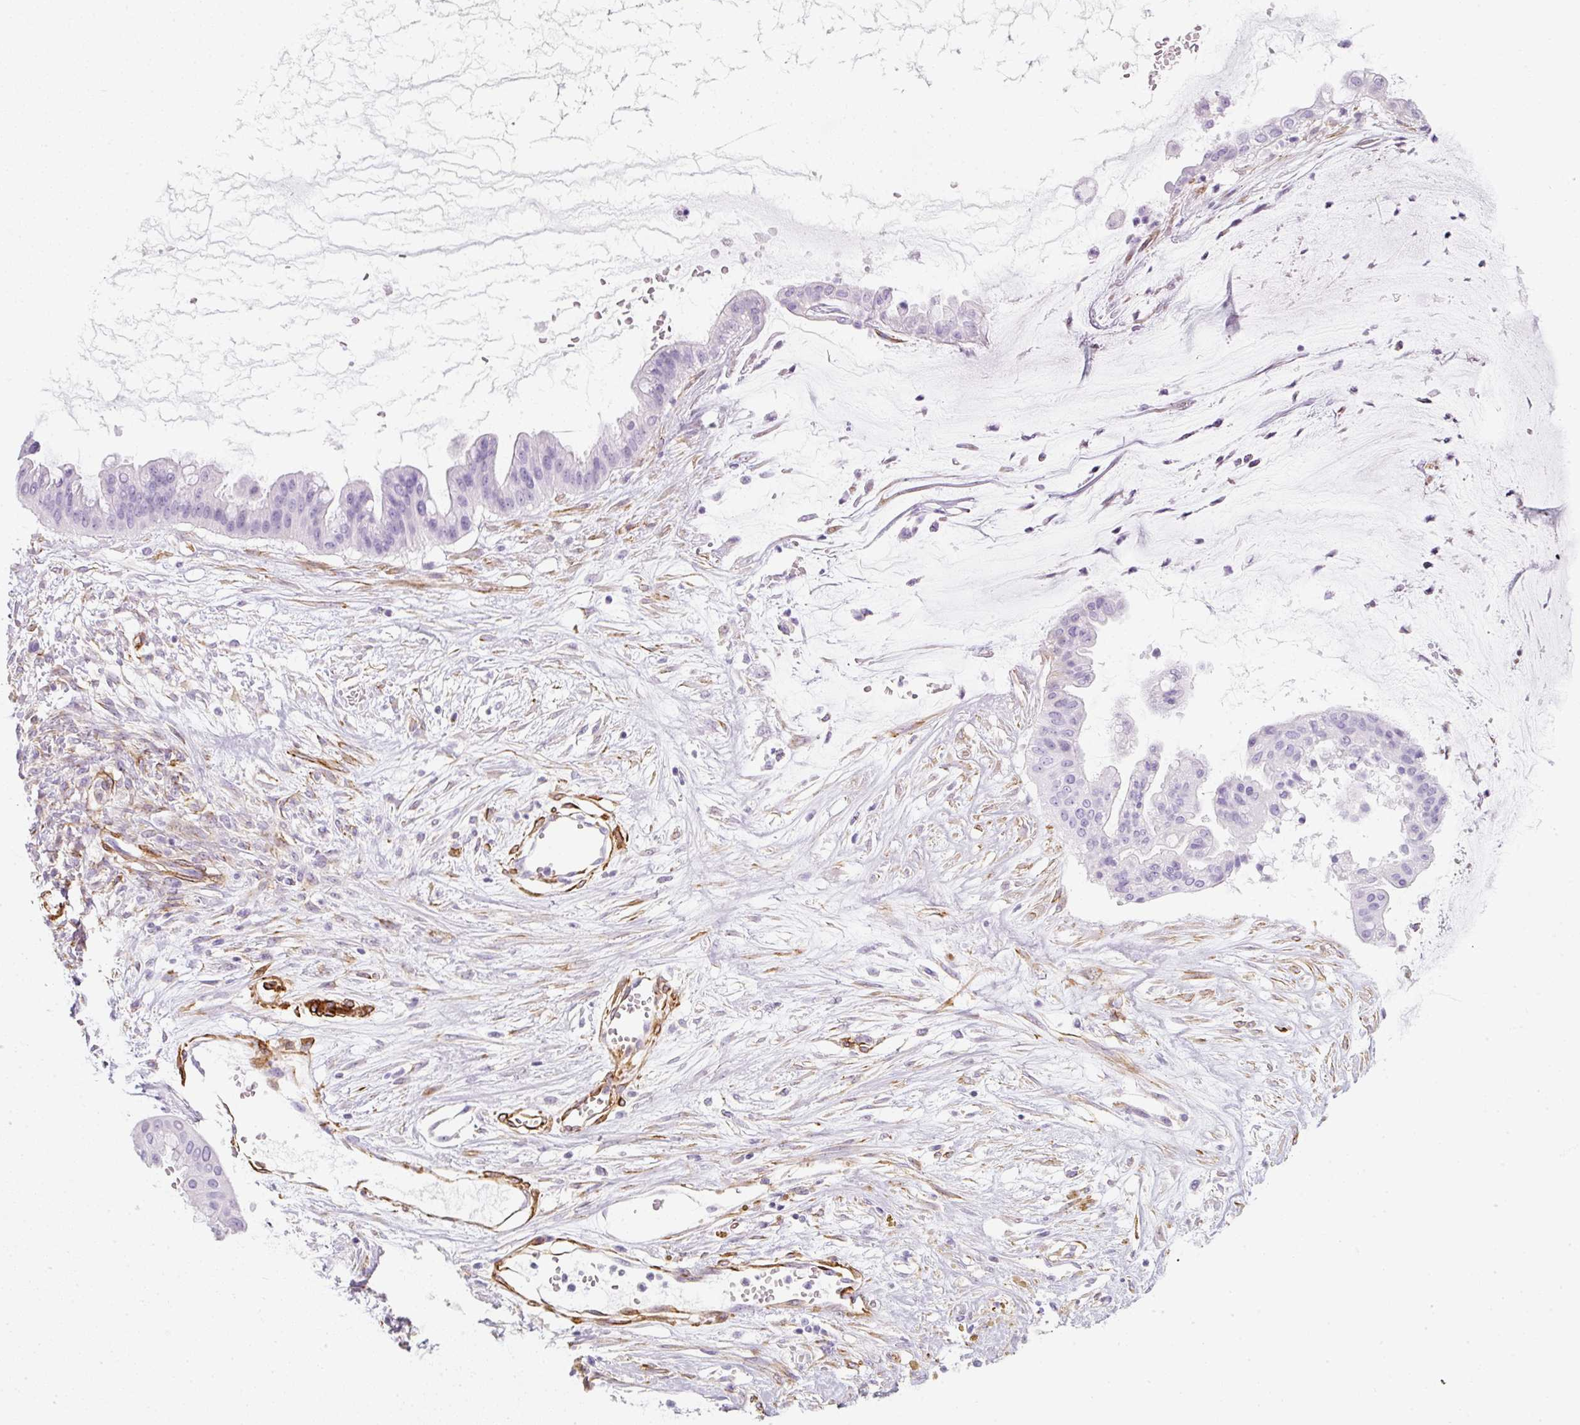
{"staining": {"intensity": "negative", "quantity": "none", "location": "none"}, "tissue": "ovarian cancer", "cell_type": "Tumor cells", "image_type": "cancer", "snomed": [{"axis": "morphology", "description": "Cystadenocarcinoma, mucinous, NOS"}, {"axis": "topography", "description": "Ovary"}], "caption": "Ovarian cancer stained for a protein using immunohistochemistry (IHC) shows no staining tumor cells.", "gene": "CAVIN3", "patient": {"sex": "female", "age": 73}}